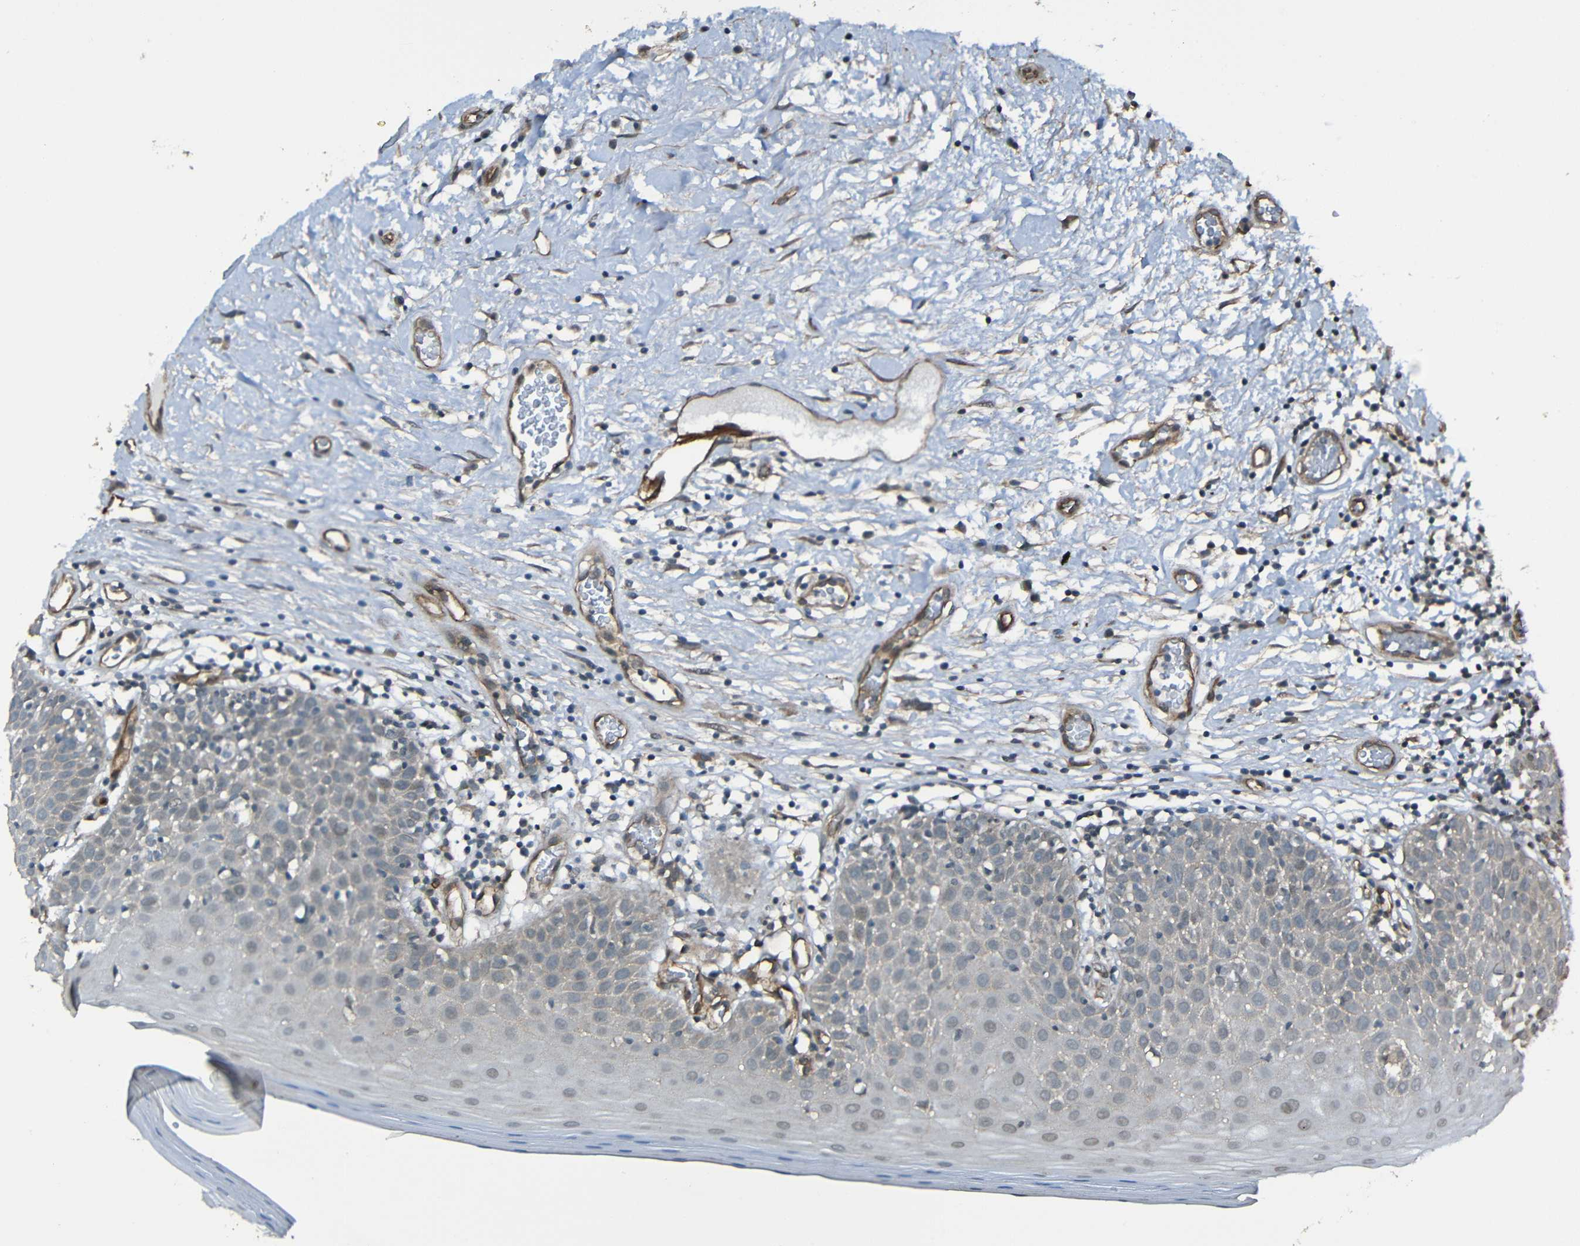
{"staining": {"intensity": "weak", "quantity": "<25%", "location": "cytoplasmic/membranous"}, "tissue": "oral mucosa", "cell_type": "Squamous epithelial cells", "image_type": "normal", "snomed": [{"axis": "morphology", "description": "Normal tissue, NOS"}, {"axis": "topography", "description": "Skeletal muscle"}, {"axis": "topography", "description": "Oral tissue"}], "caption": "A high-resolution photomicrograph shows IHC staining of benign oral mucosa, which shows no significant positivity in squamous epithelial cells.", "gene": "LGR5", "patient": {"sex": "male", "age": 58}}